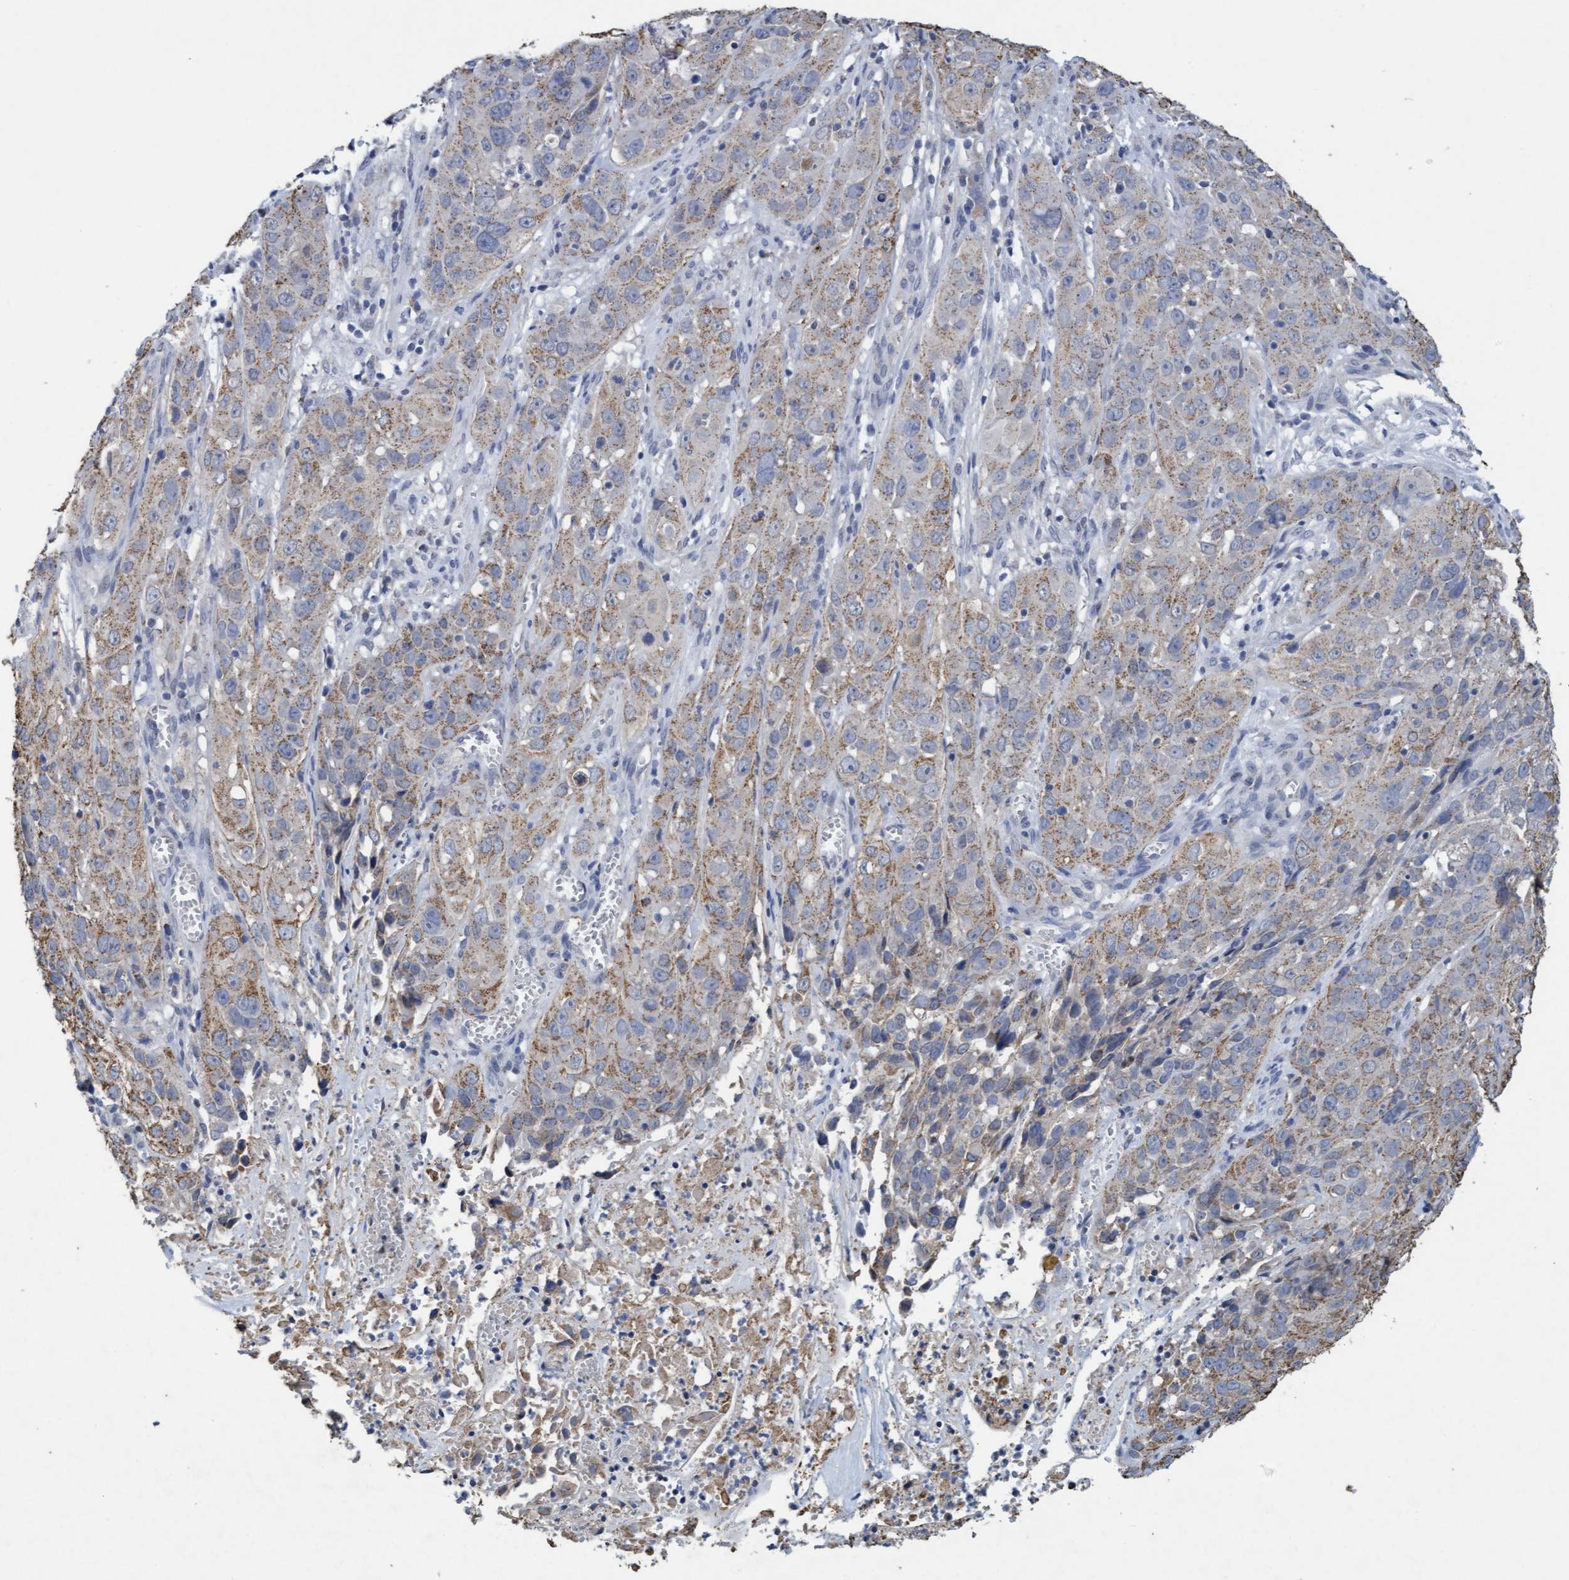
{"staining": {"intensity": "weak", "quantity": ">75%", "location": "cytoplasmic/membranous"}, "tissue": "cervical cancer", "cell_type": "Tumor cells", "image_type": "cancer", "snomed": [{"axis": "morphology", "description": "Squamous cell carcinoma, NOS"}, {"axis": "topography", "description": "Cervix"}], "caption": "Immunohistochemistry (IHC) (DAB (3,3'-diaminobenzidine)) staining of cervical squamous cell carcinoma shows weak cytoplasmic/membranous protein positivity in approximately >75% of tumor cells.", "gene": "VSIG8", "patient": {"sex": "female", "age": 32}}